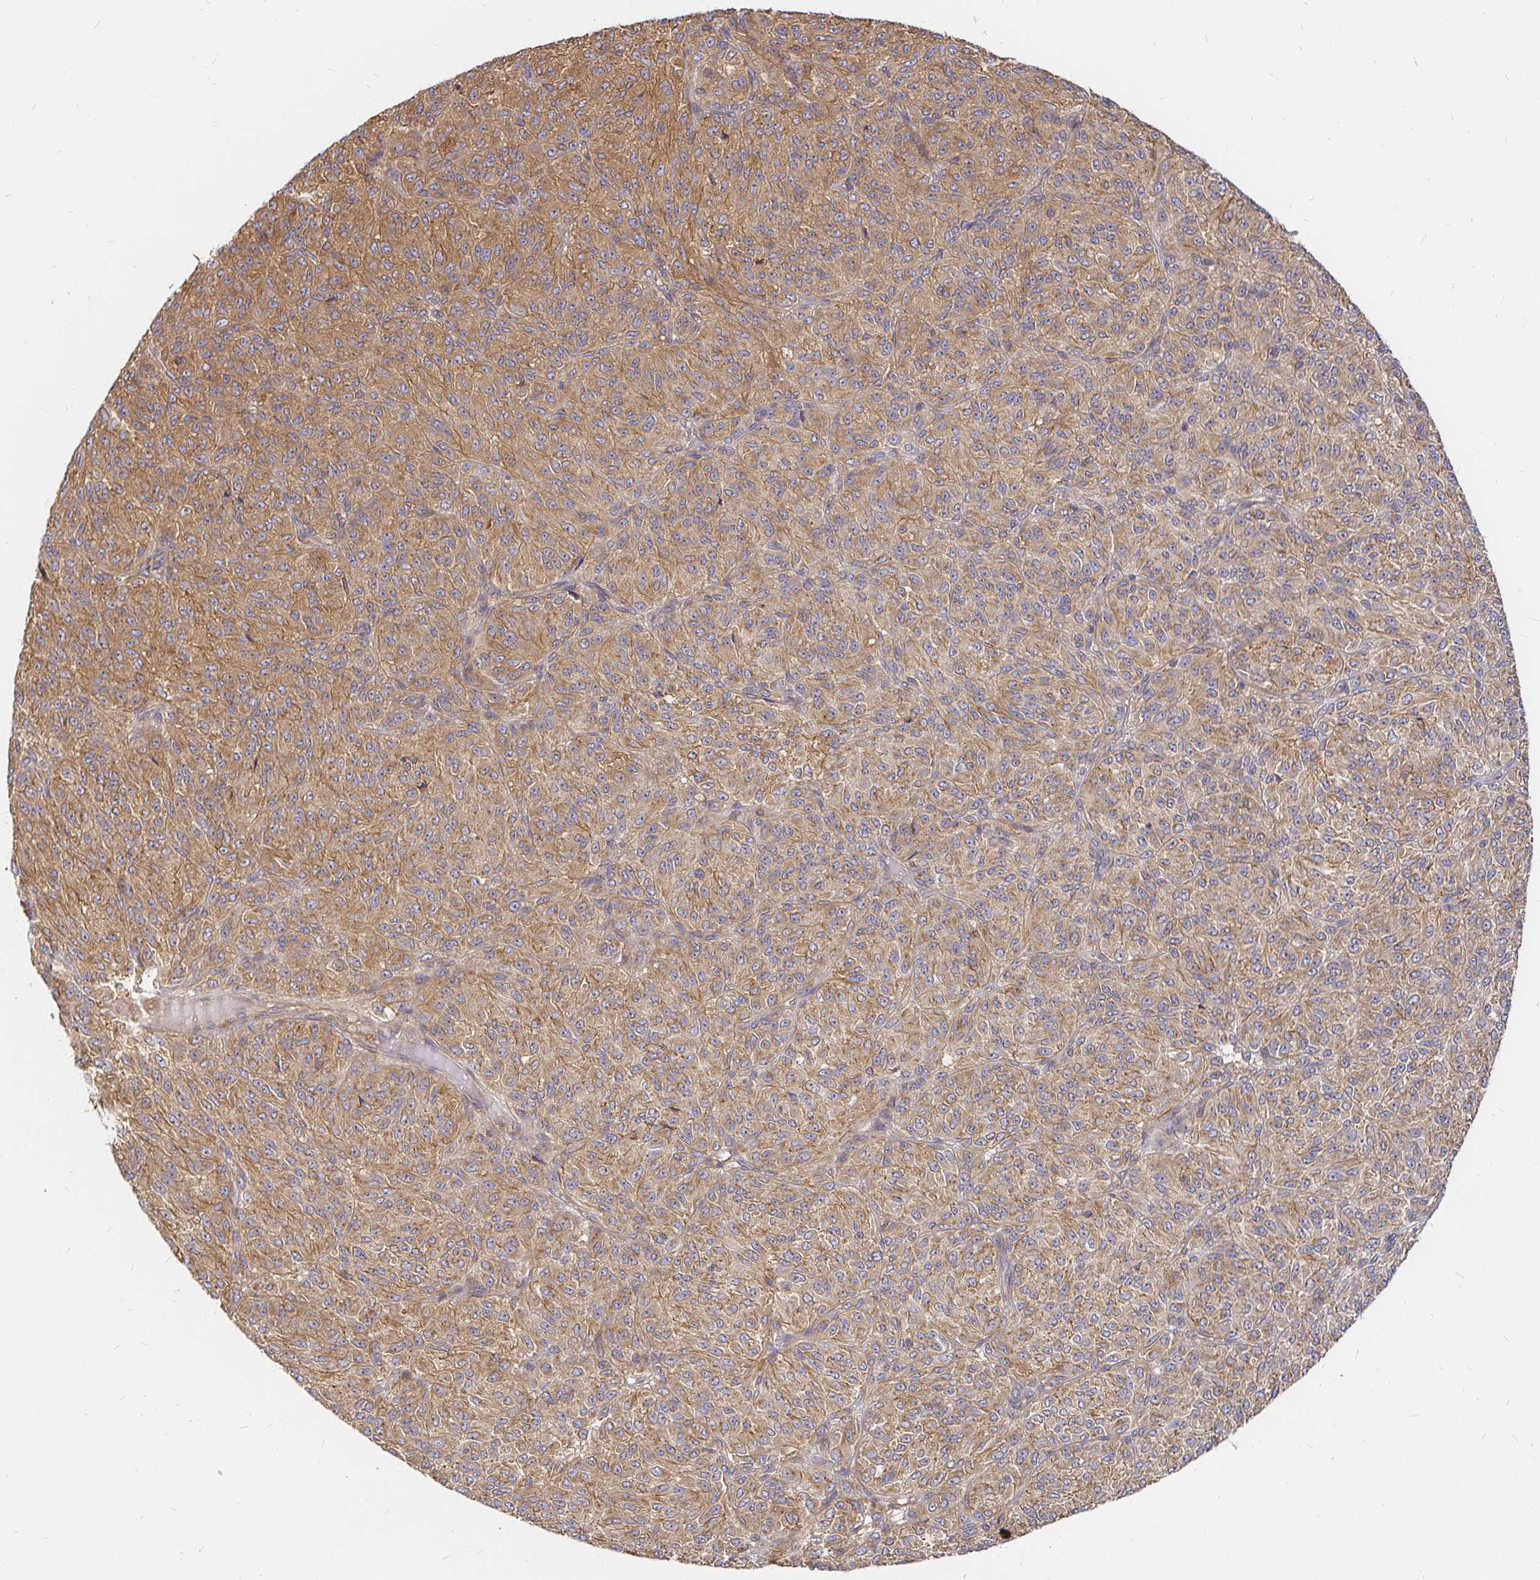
{"staining": {"intensity": "moderate", "quantity": ">75%", "location": "cytoplasmic/membranous"}, "tissue": "melanoma", "cell_type": "Tumor cells", "image_type": "cancer", "snomed": [{"axis": "morphology", "description": "Malignant melanoma, Metastatic site"}, {"axis": "topography", "description": "Brain"}], "caption": "Protein expression by immunohistochemistry (IHC) displays moderate cytoplasmic/membranous expression in approximately >75% of tumor cells in melanoma. (brown staining indicates protein expression, while blue staining denotes nuclei).", "gene": "KIF5B", "patient": {"sex": "female", "age": 56}}